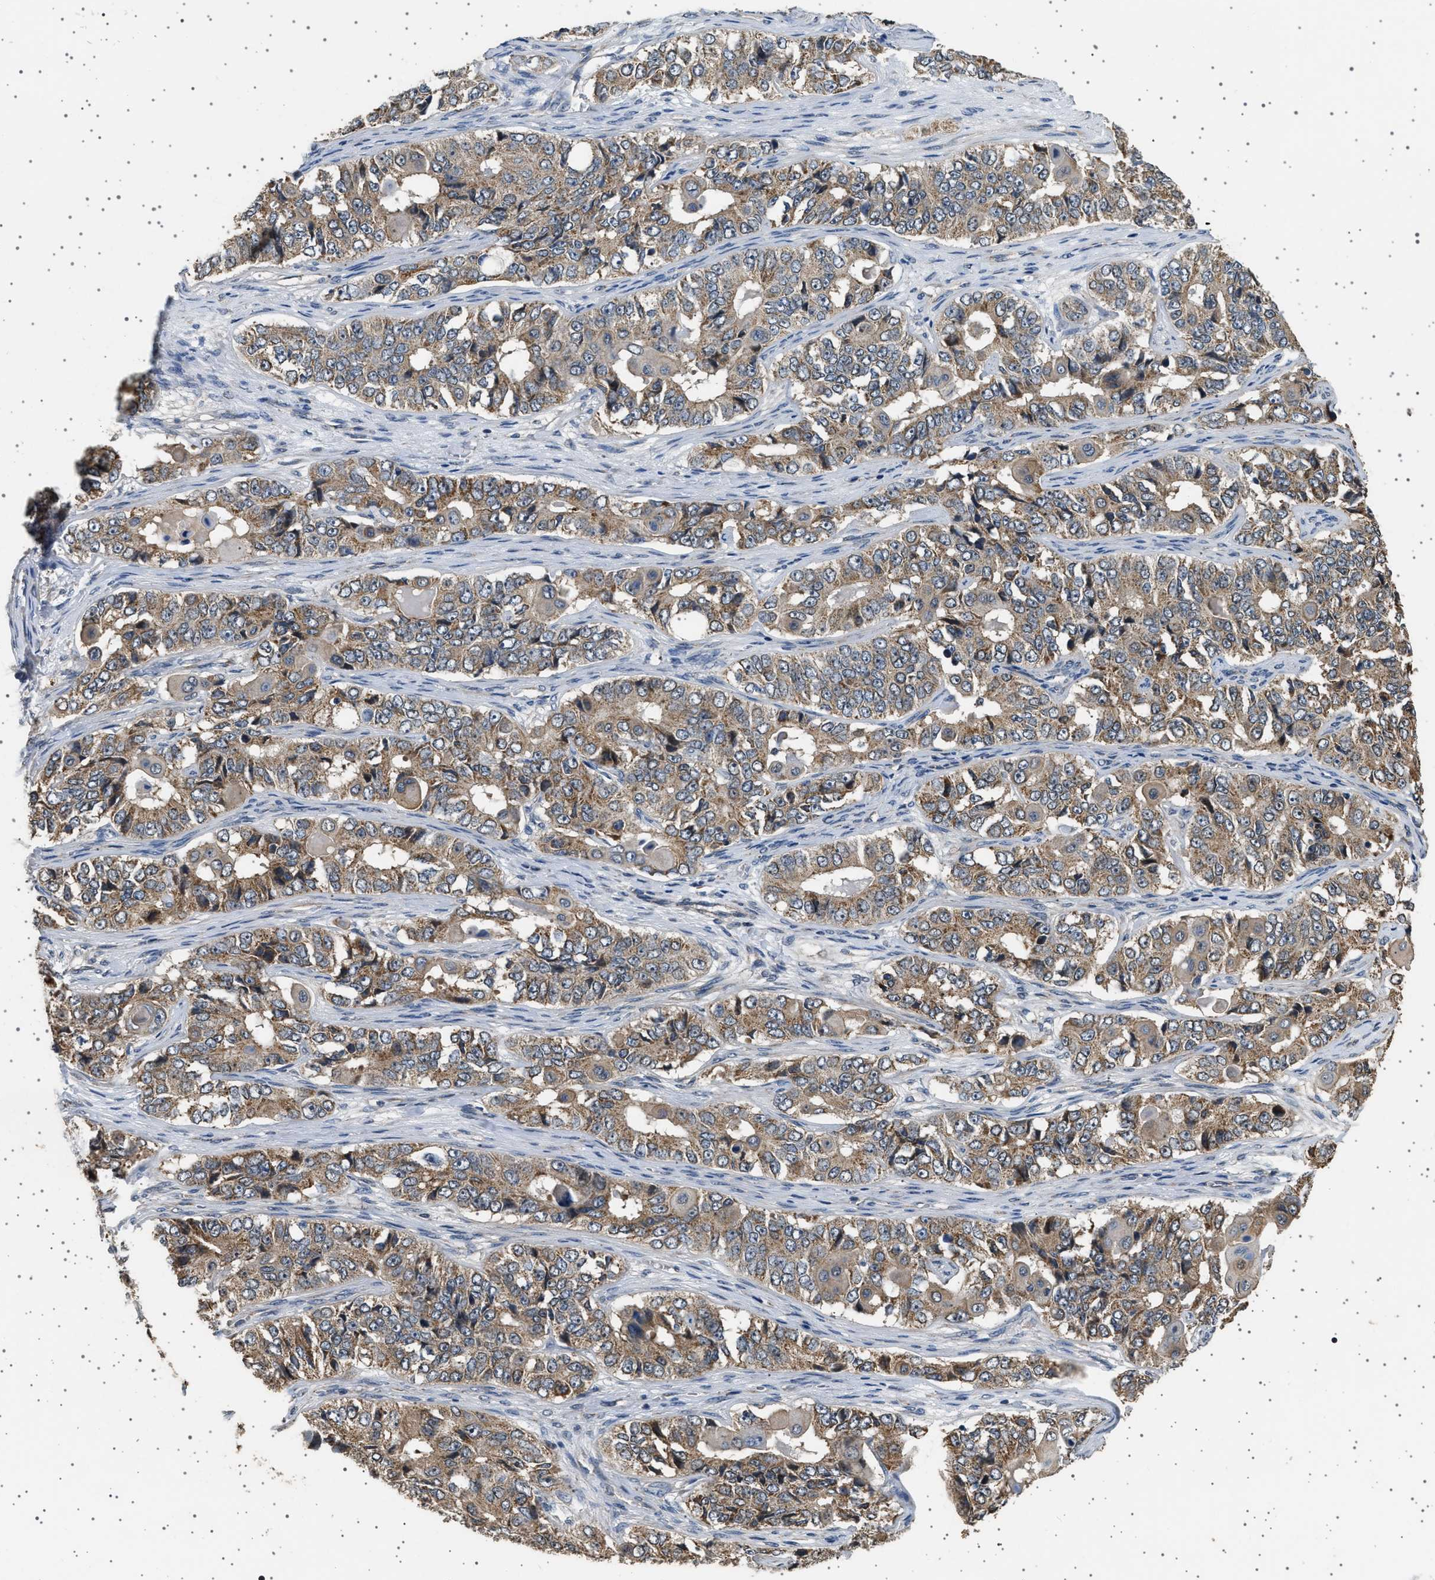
{"staining": {"intensity": "moderate", "quantity": ">75%", "location": "cytoplasmic/membranous"}, "tissue": "ovarian cancer", "cell_type": "Tumor cells", "image_type": "cancer", "snomed": [{"axis": "morphology", "description": "Carcinoma, endometroid"}, {"axis": "topography", "description": "Ovary"}], "caption": "Endometroid carcinoma (ovarian) stained with DAB immunohistochemistry shows medium levels of moderate cytoplasmic/membranous expression in about >75% of tumor cells. (brown staining indicates protein expression, while blue staining denotes nuclei).", "gene": "KCNA4", "patient": {"sex": "female", "age": 51}}